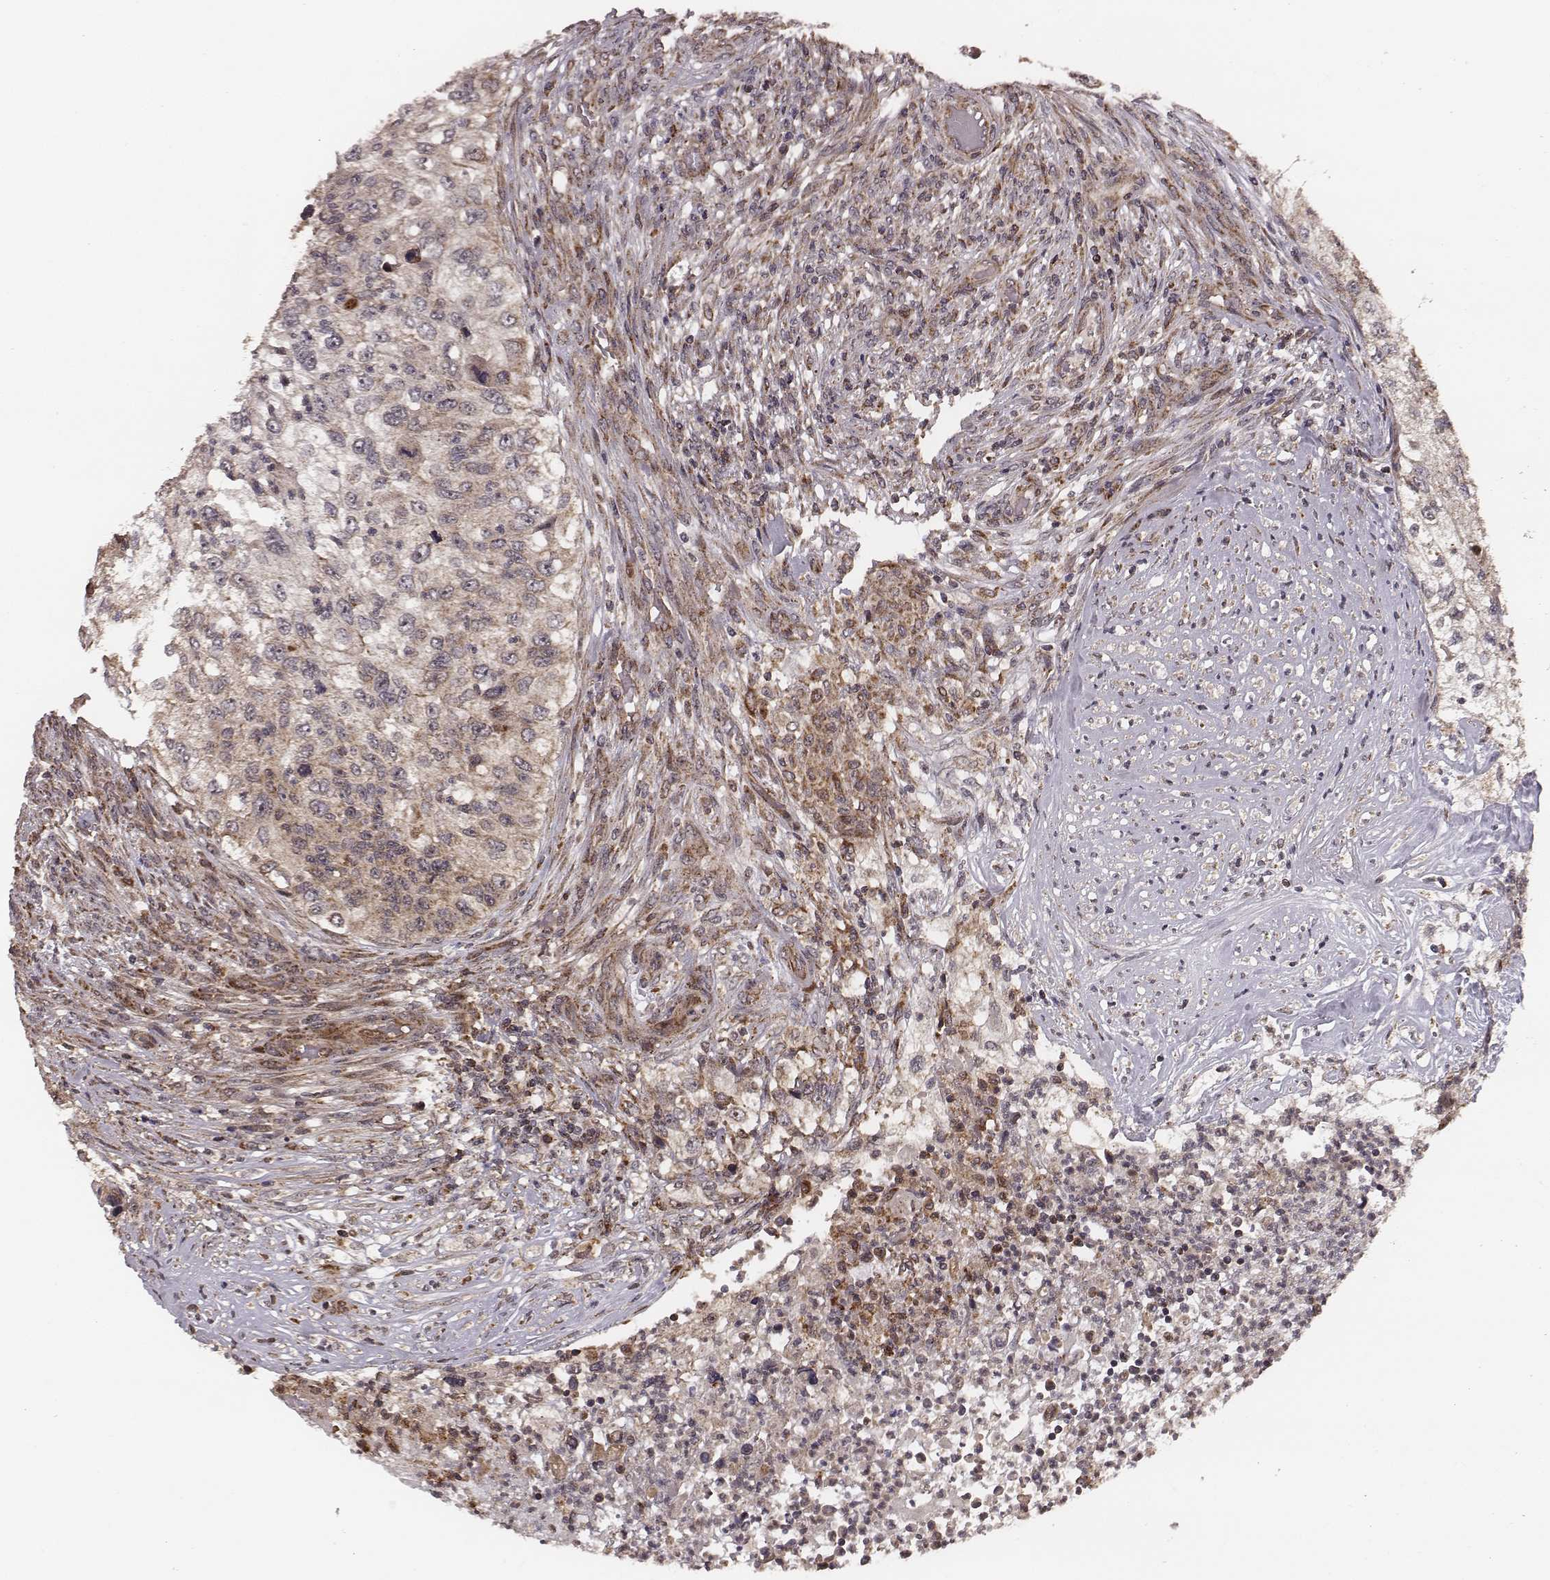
{"staining": {"intensity": "weak", "quantity": "25%-75%", "location": "cytoplasmic/membranous"}, "tissue": "urothelial cancer", "cell_type": "Tumor cells", "image_type": "cancer", "snomed": [{"axis": "morphology", "description": "Urothelial carcinoma, High grade"}, {"axis": "topography", "description": "Urinary bladder"}], "caption": "Protein staining reveals weak cytoplasmic/membranous staining in approximately 25%-75% of tumor cells in urothelial carcinoma (high-grade).", "gene": "ZDHHC21", "patient": {"sex": "female", "age": 60}}